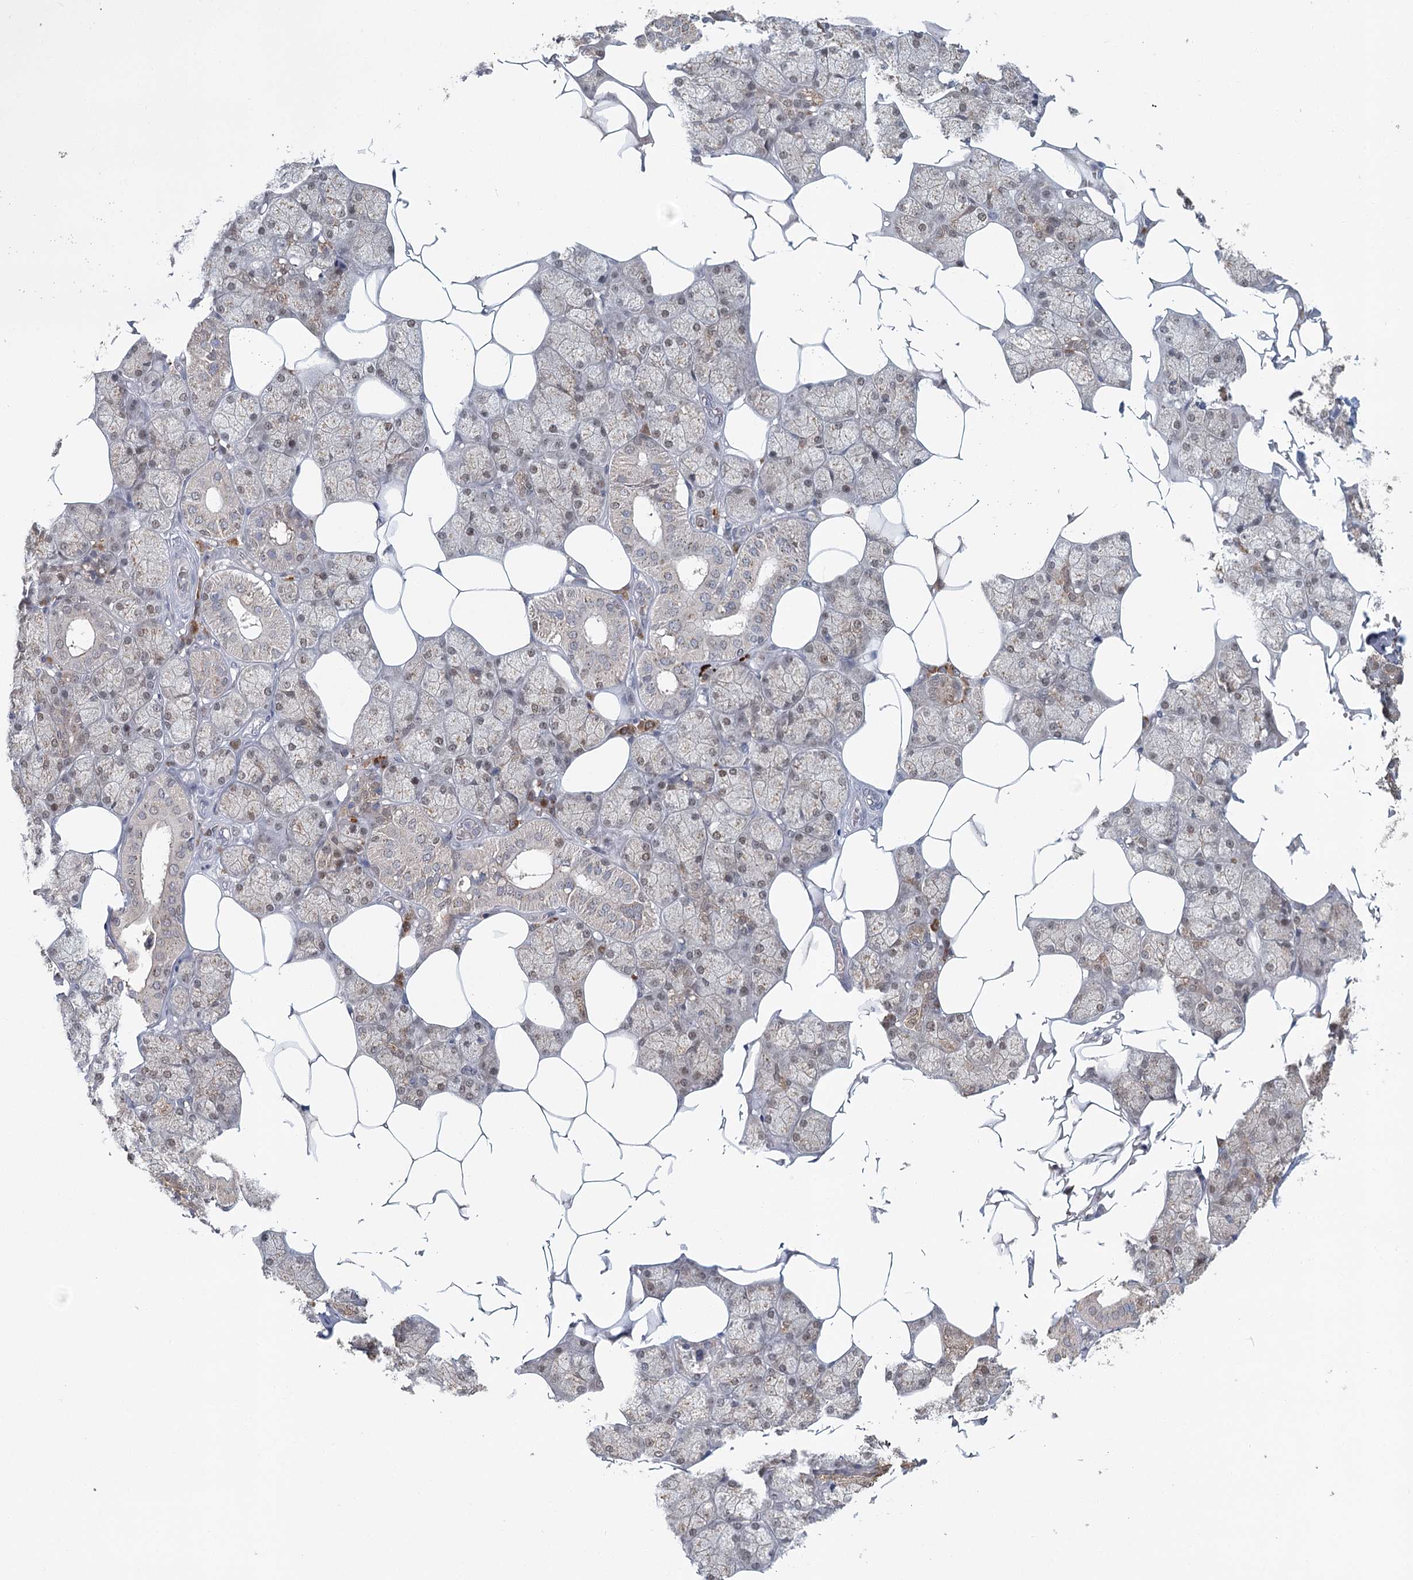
{"staining": {"intensity": "weak", "quantity": "25%-75%", "location": "cytoplasmic/membranous"}, "tissue": "salivary gland", "cell_type": "Glandular cells", "image_type": "normal", "snomed": [{"axis": "morphology", "description": "Normal tissue, NOS"}, {"axis": "topography", "description": "Salivary gland"}], "caption": "This micrograph exhibits immunohistochemistry (IHC) staining of unremarkable human salivary gland, with low weak cytoplasmic/membranous expression in approximately 25%-75% of glandular cells.", "gene": "ADK", "patient": {"sex": "male", "age": 62}}